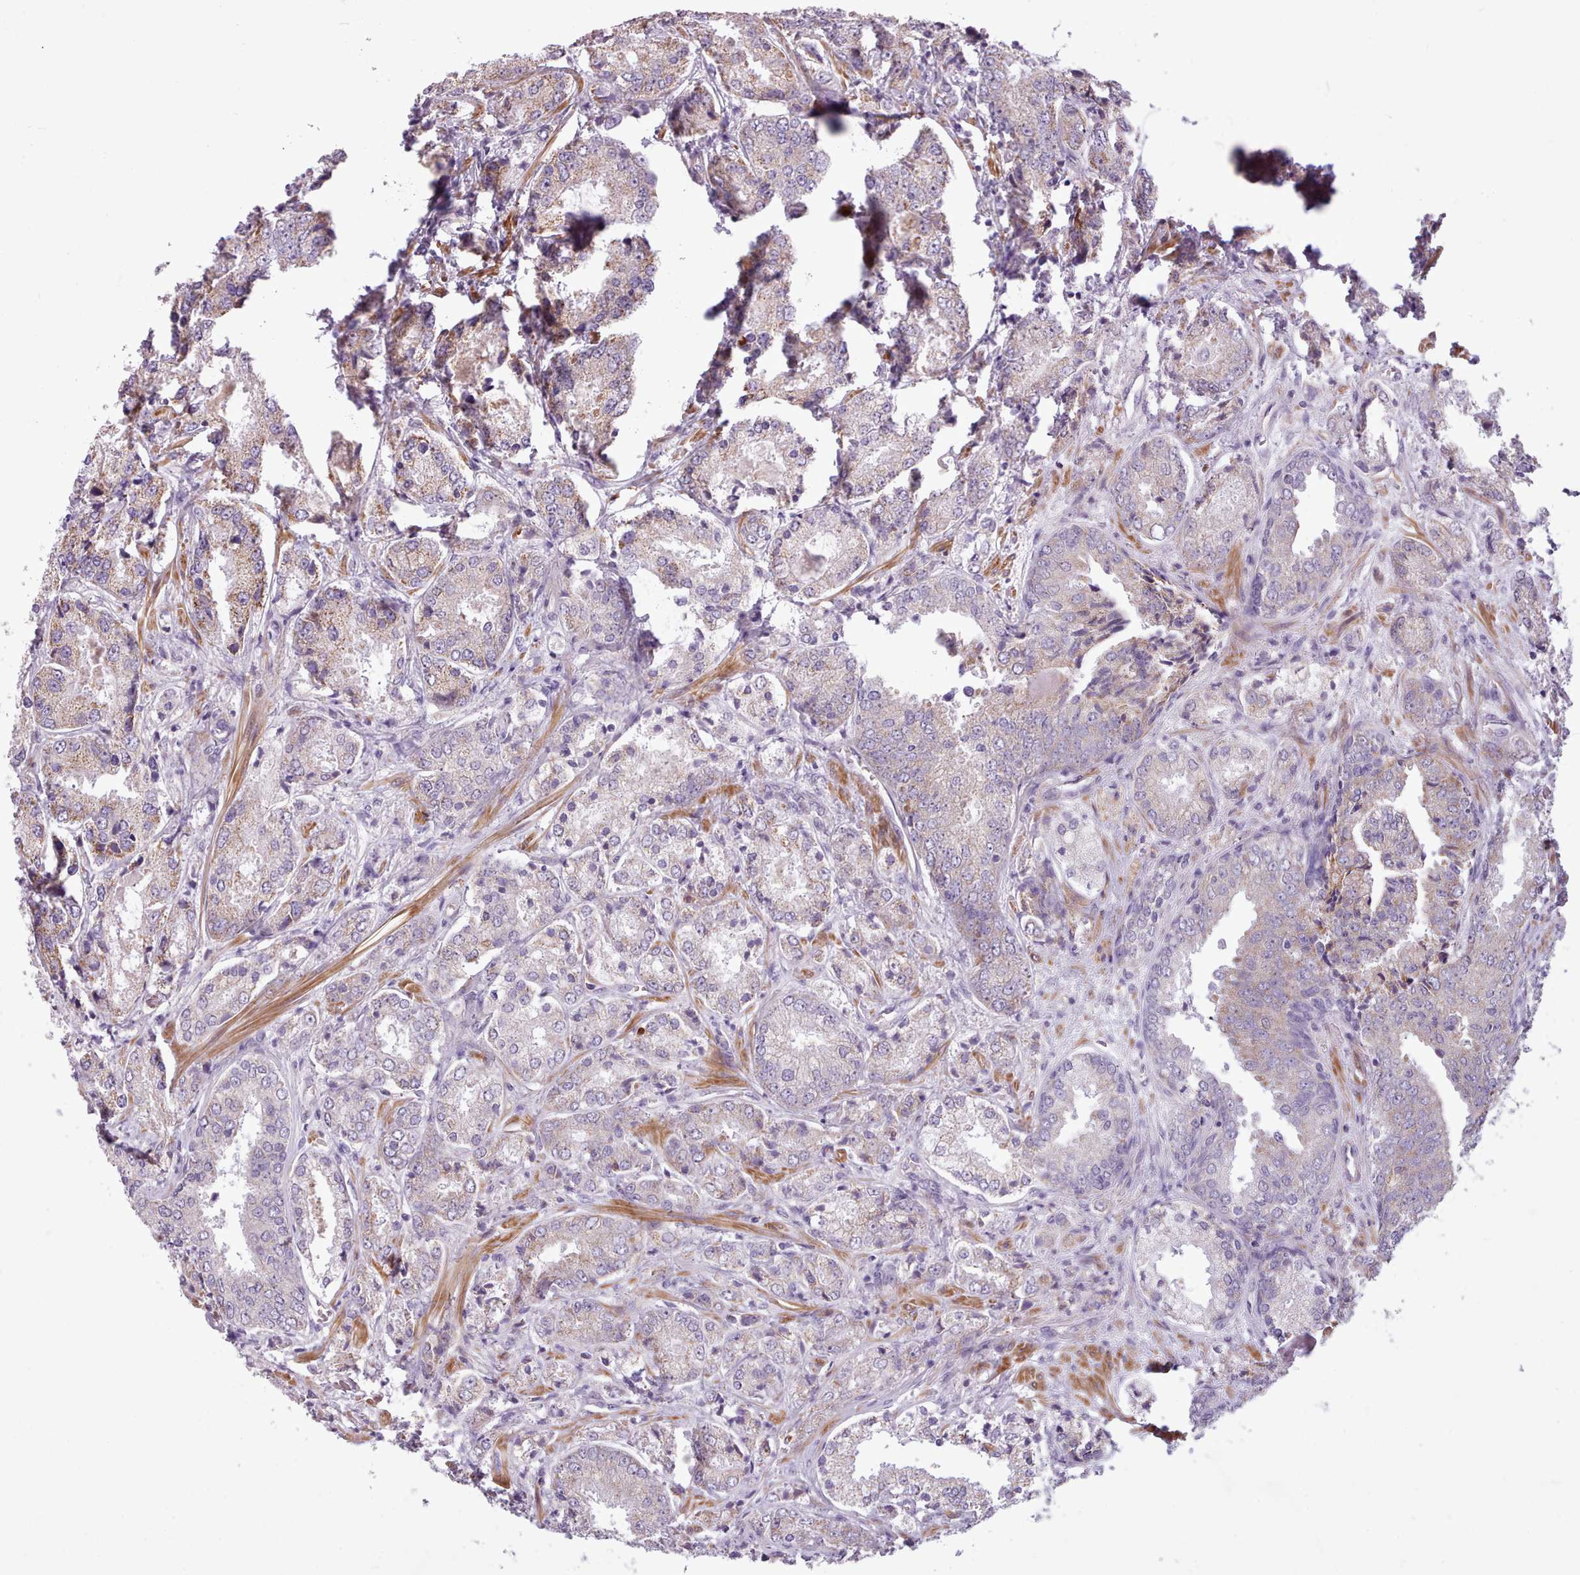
{"staining": {"intensity": "weak", "quantity": "<25%", "location": "cytoplasmic/membranous"}, "tissue": "prostate cancer", "cell_type": "Tumor cells", "image_type": "cancer", "snomed": [{"axis": "morphology", "description": "Adenocarcinoma, High grade"}, {"axis": "topography", "description": "Prostate"}], "caption": "The histopathology image displays no significant positivity in tumor cells of adenocarcinoma (high-grade) (prostate).", "gene": "AVL9", "patient": {"sex": "male", "age": 63}}